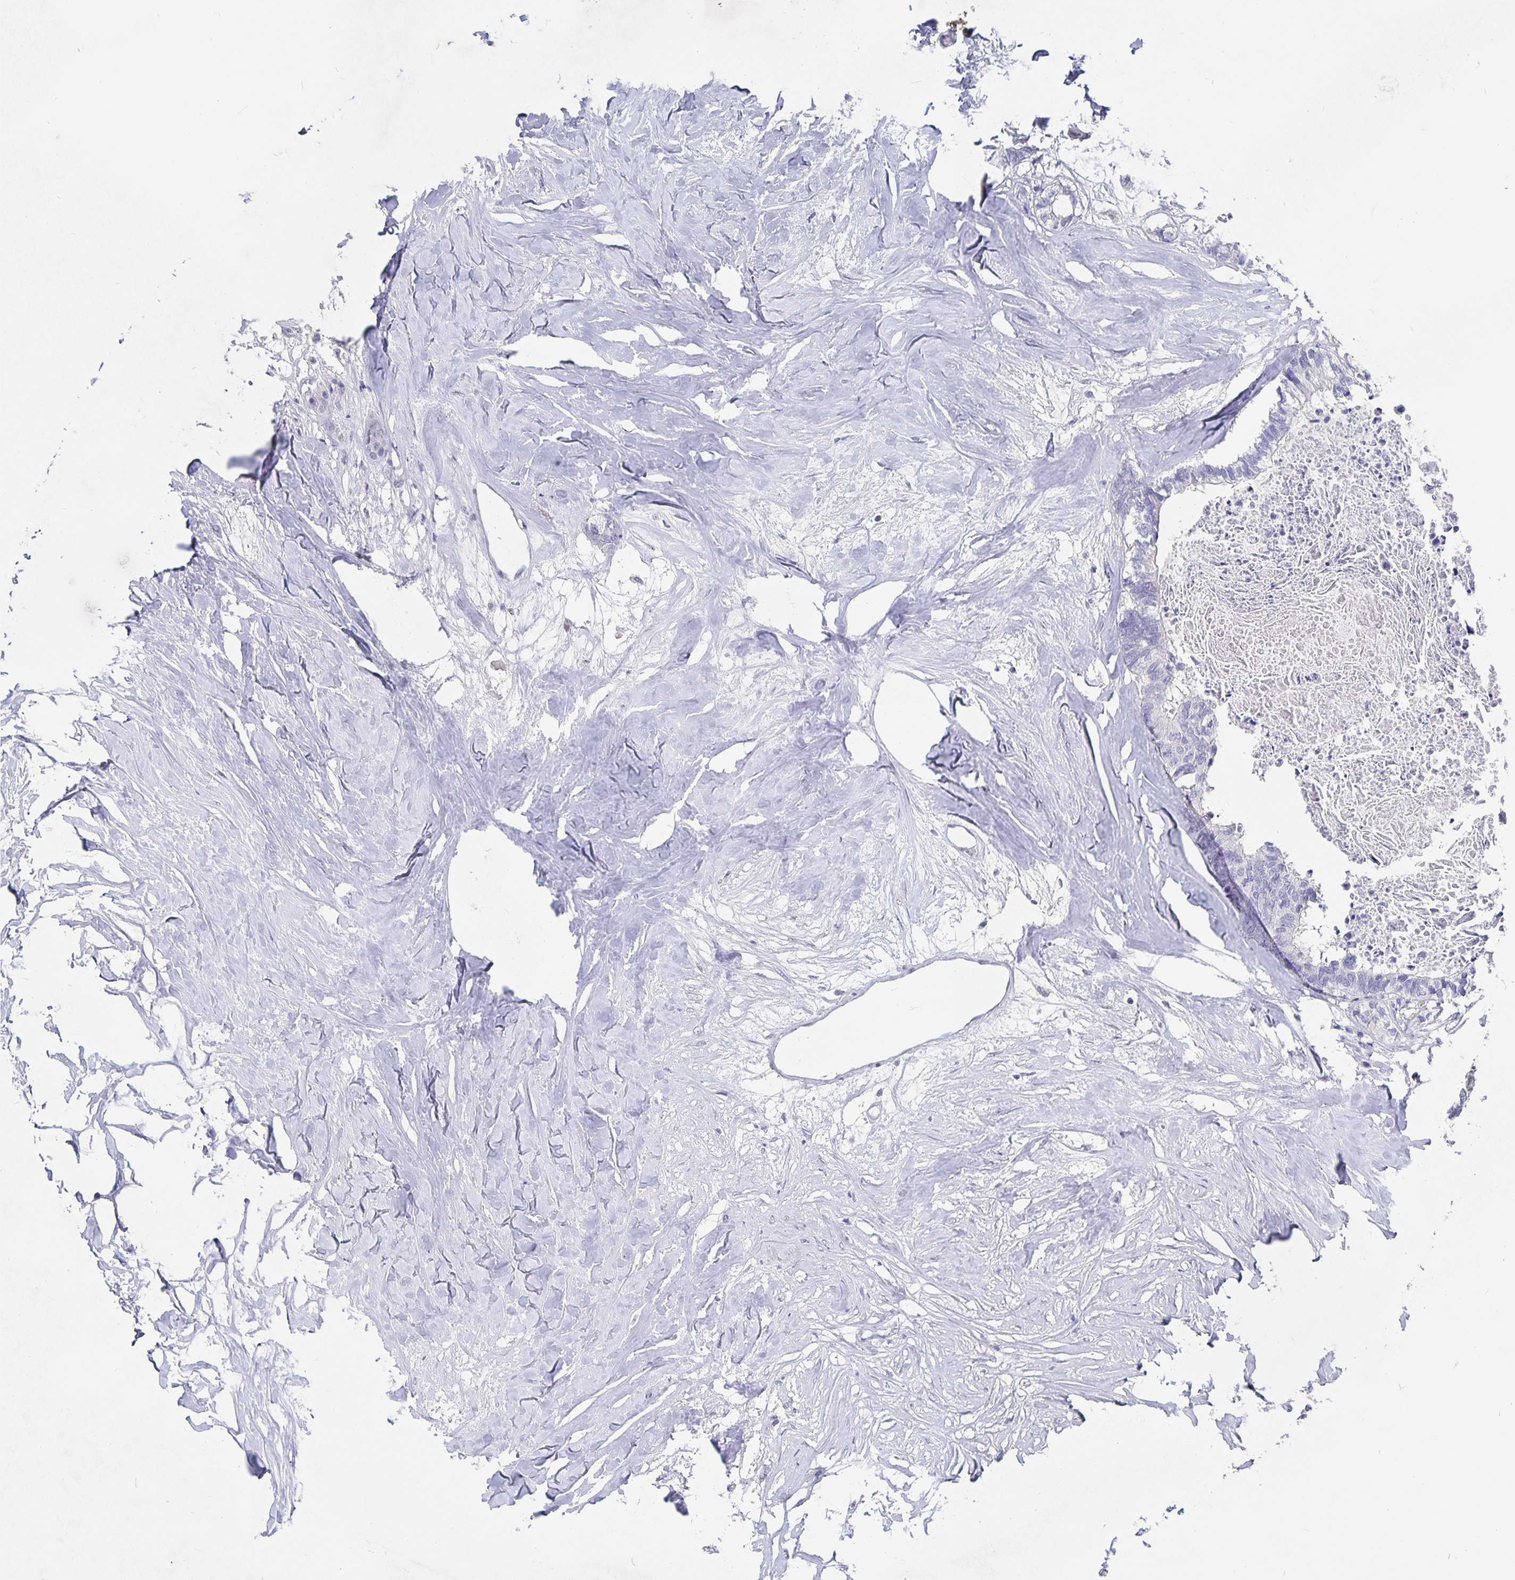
{"staining": {"intensity": "negative", "quantity": "none", "location": "none"}, "tissue": "colorectal cancer", "cell_type": "Tumor cells", "image_type": "cancer", "snomed": [{"axis": "morphology", "description": "Adenocarcinoma, NOS"}, {"axis": "topography", "description": "Colon"}, {"axis": "topography", "description": "Rectum"}], "caption": "Immunohistochemistry (IHC) of human colorectal cancer (adenocarcinoma) shows no positivity in tumor cells.", "gene": "SMOC1", "patient": {"sex": "male", "age": 57}}